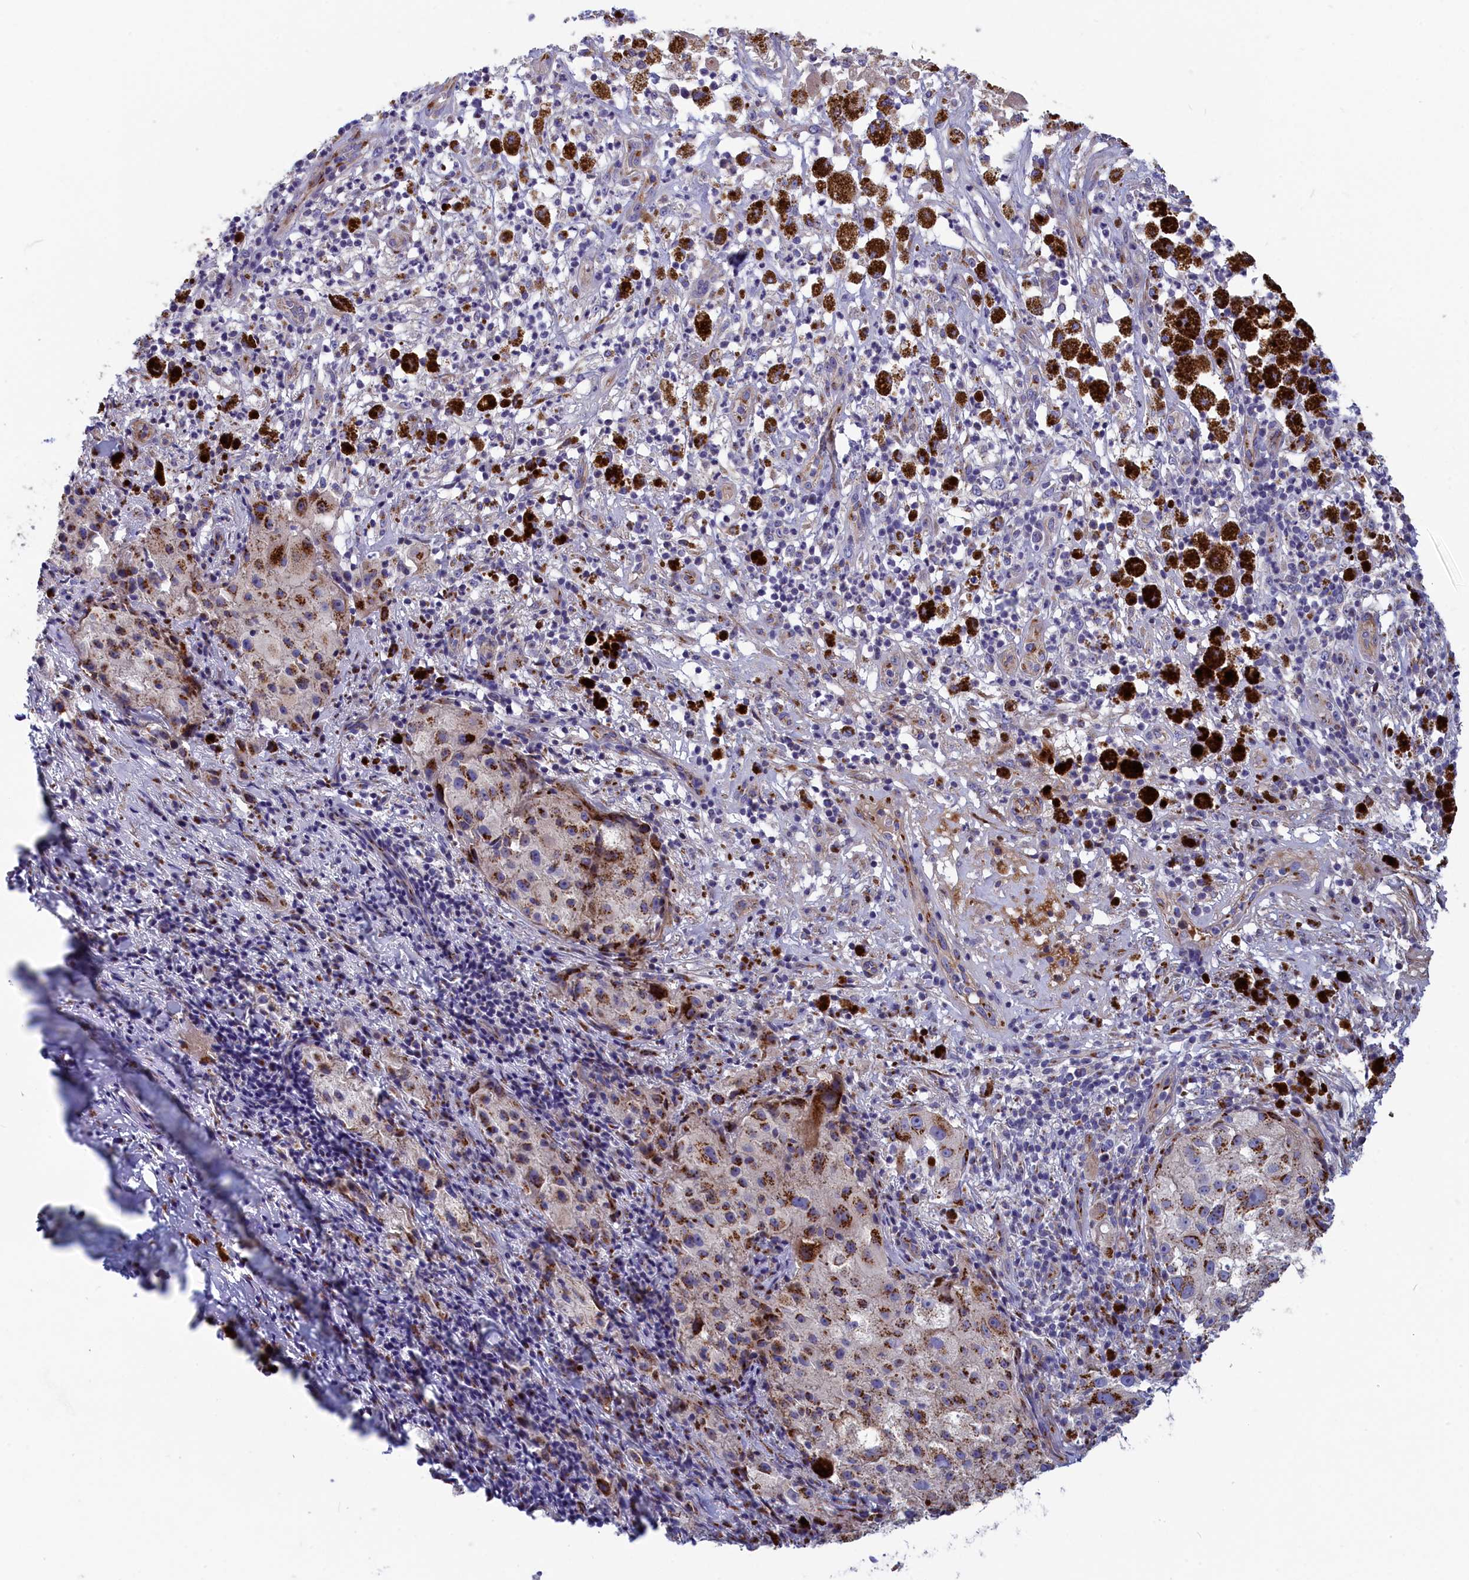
{"staining": {"intensity": "moderate", "quantity": ">75%", "location": "cytoplasmic/membranous"}, "tissue": "melanoma", "cell_type": "Tumor cells", "image_type": "cancer", "snomed": [{"axis": "morphology", "description": "Necrosis, NOS"}, {"axis": "morphology", "description": "Malignant melanoma, NOS"}, {"axis": "topography", "description": "Skin"}], "caption": "IHC micrograph of human malignant melanoma stained for a protein (brown), which demonstrates medium levels of moderate cytoplasmic/membranous expression in about >75% of tumor cells.", "gene": "TUBGCP4", "patient": {"sex": "female", "age": 87}}